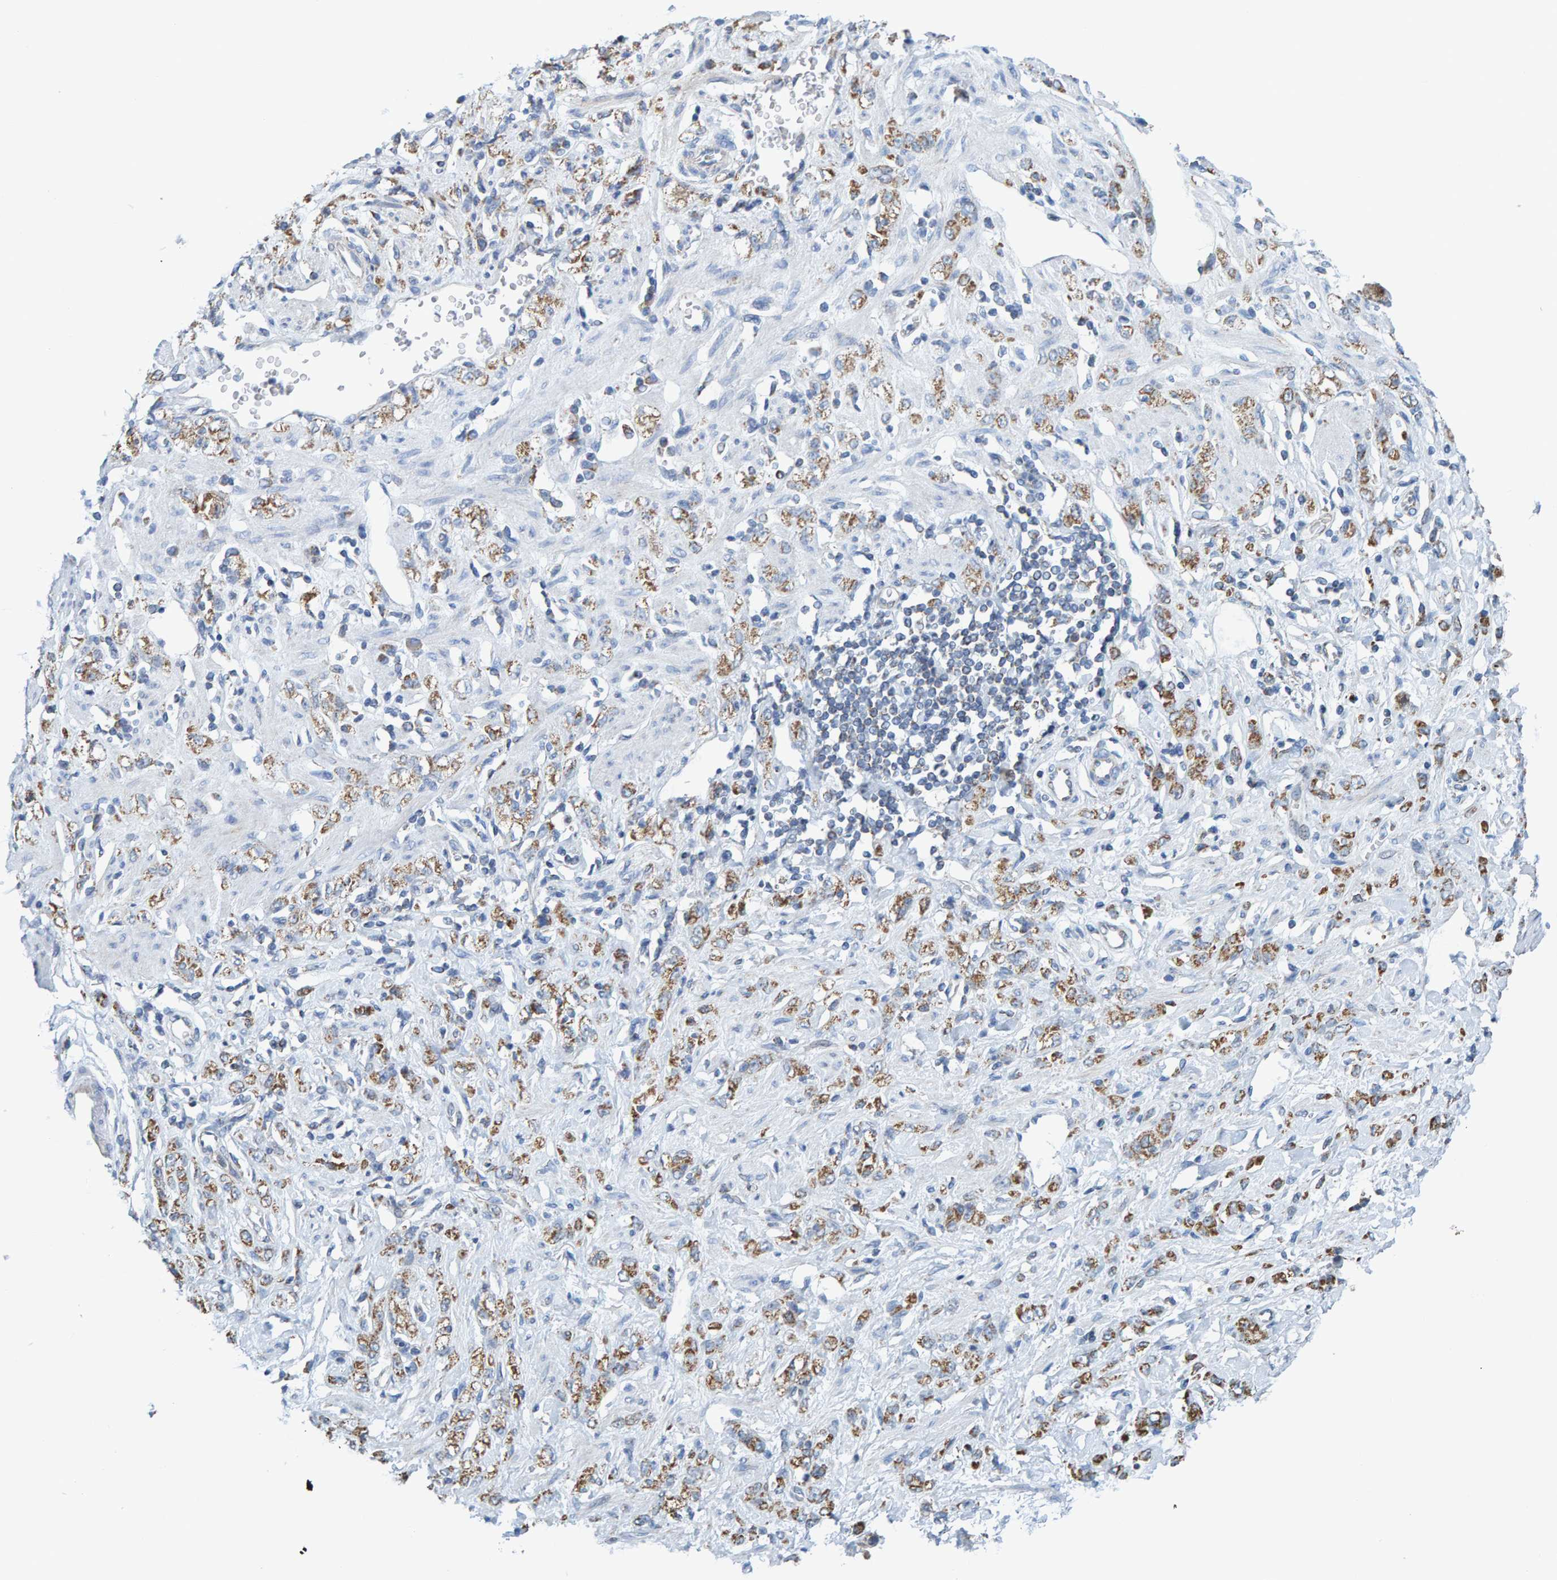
{"staining": {"intensity": "moderate", "quantity": ">75%", "location": "cytoplasmic/membranous"}, "tissue": "stomach cancer", "cell_type": "Tumor cells", "image_type": "cancer", "snomed": [{"axis": "morphology", "description": "Normal tissue, NOS"}, {"axis": "morphology", "description": "Adenocarcinoma, NOS"}, {"axis": "topography", "description": "Stomach"}], "caption": "A medium amount of moderate cytoplasmic/membranous expression is seen in about >75% of tumor cells in stomach cancer tissue. The staining is performed using DAB (3,3'-diaminobenzidine) brown chromogen to label protein expression. The nuclei are counter-stained blue using hematoxylin.", "gene": "MRPS7", "patient": {"sex": "male", "age": 82}}